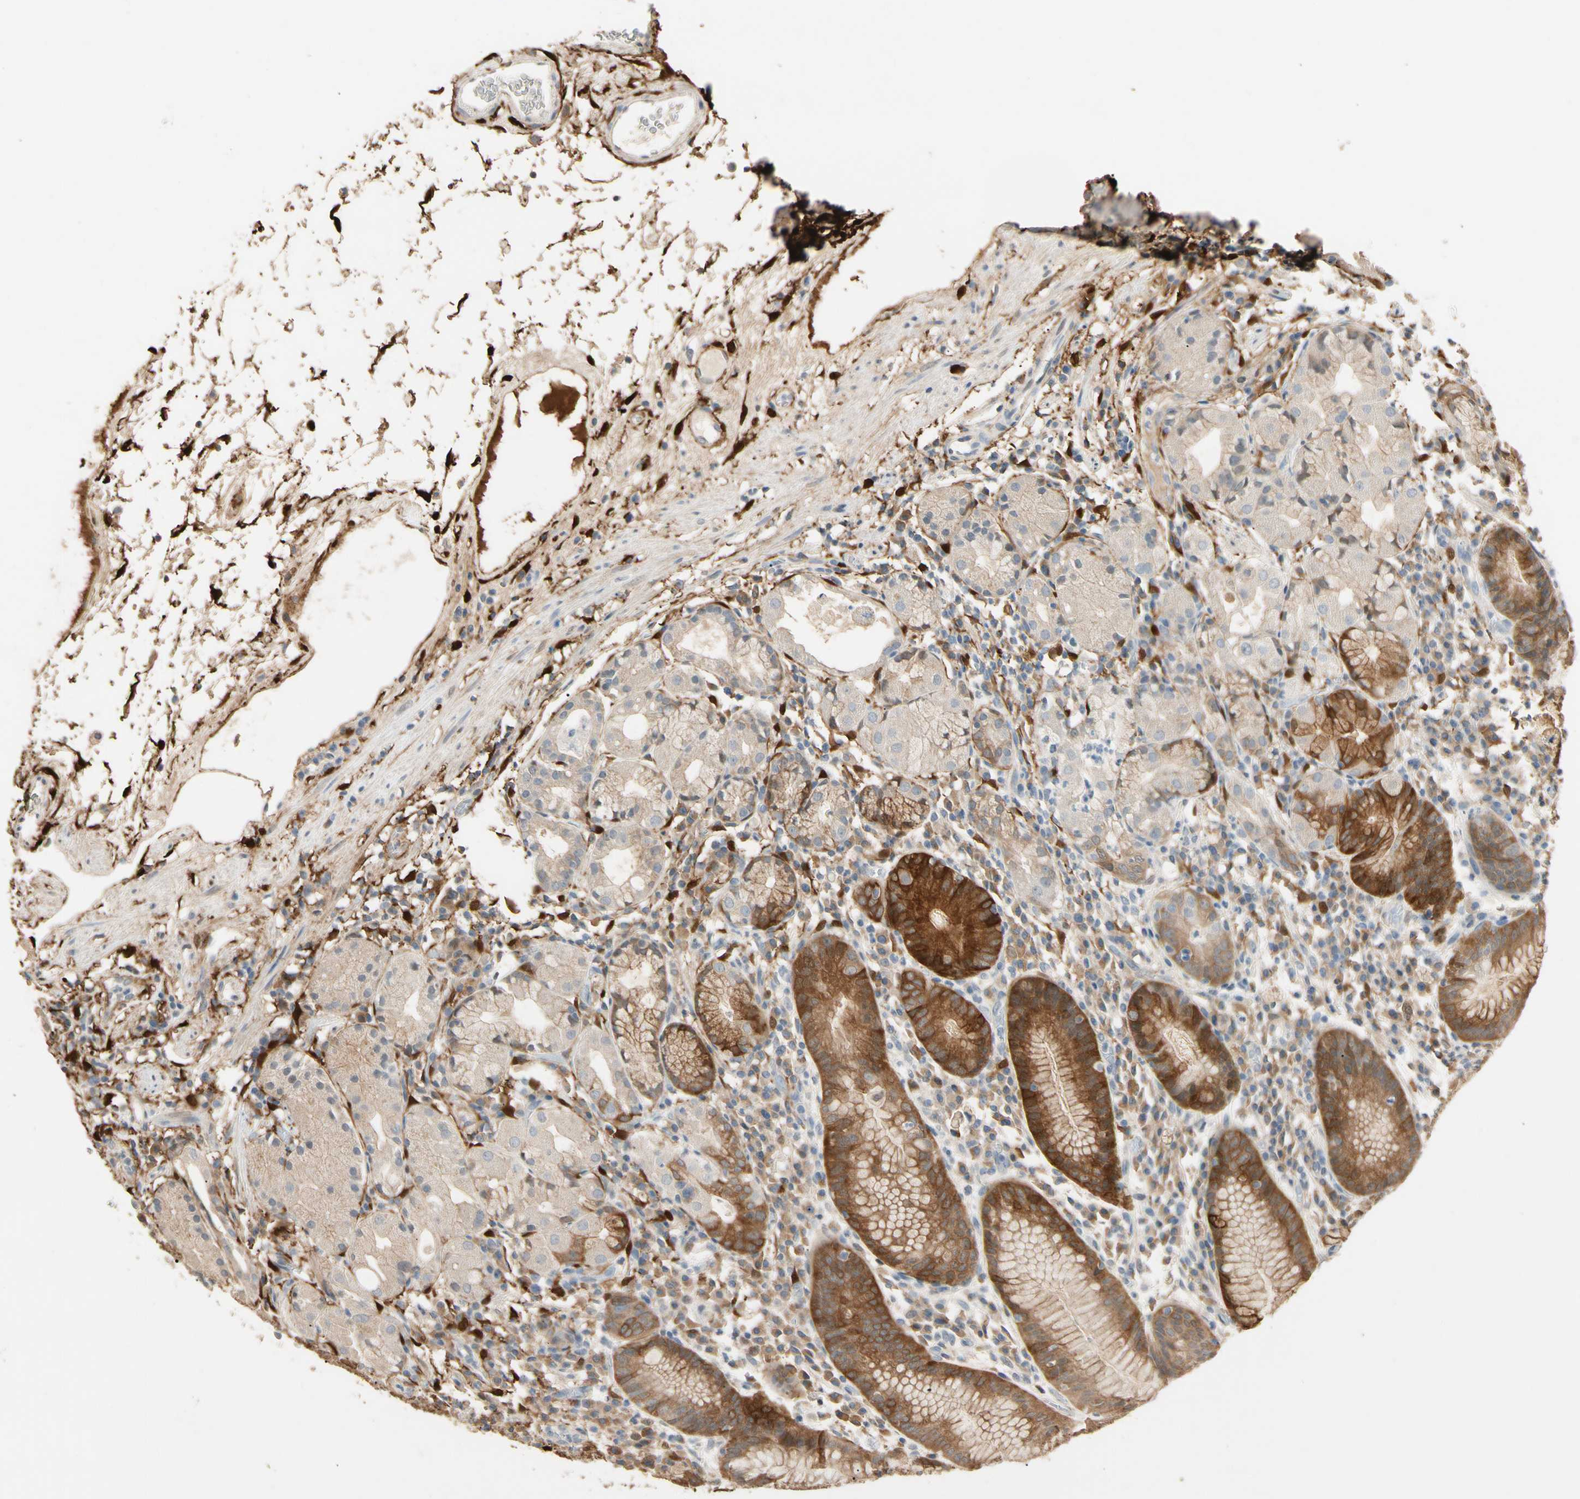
{"staining": {"intensity": "strong", "quantity": "25%-75%", "location": "cytoplasmic/membranous,nuclear"}, "tissue": "stomach", "cell_type": "Glandular cells", "image_type": "normal", "snomed": [{"axis": "morphology", "description": "Normal tissue, NOS"}, {"axis": "topography", "description": "Stomach"}, {"axis": "topography", "description": "Stomach, lower"}], "caption": "Protein expression analysis of normal stomach exhibits strong cytoplasmic/membranous,nuclear positivity in approximately 25%-75% of glandular cells.", "gene": "GNE", "patient": {"sex": "female", "age": 75}}